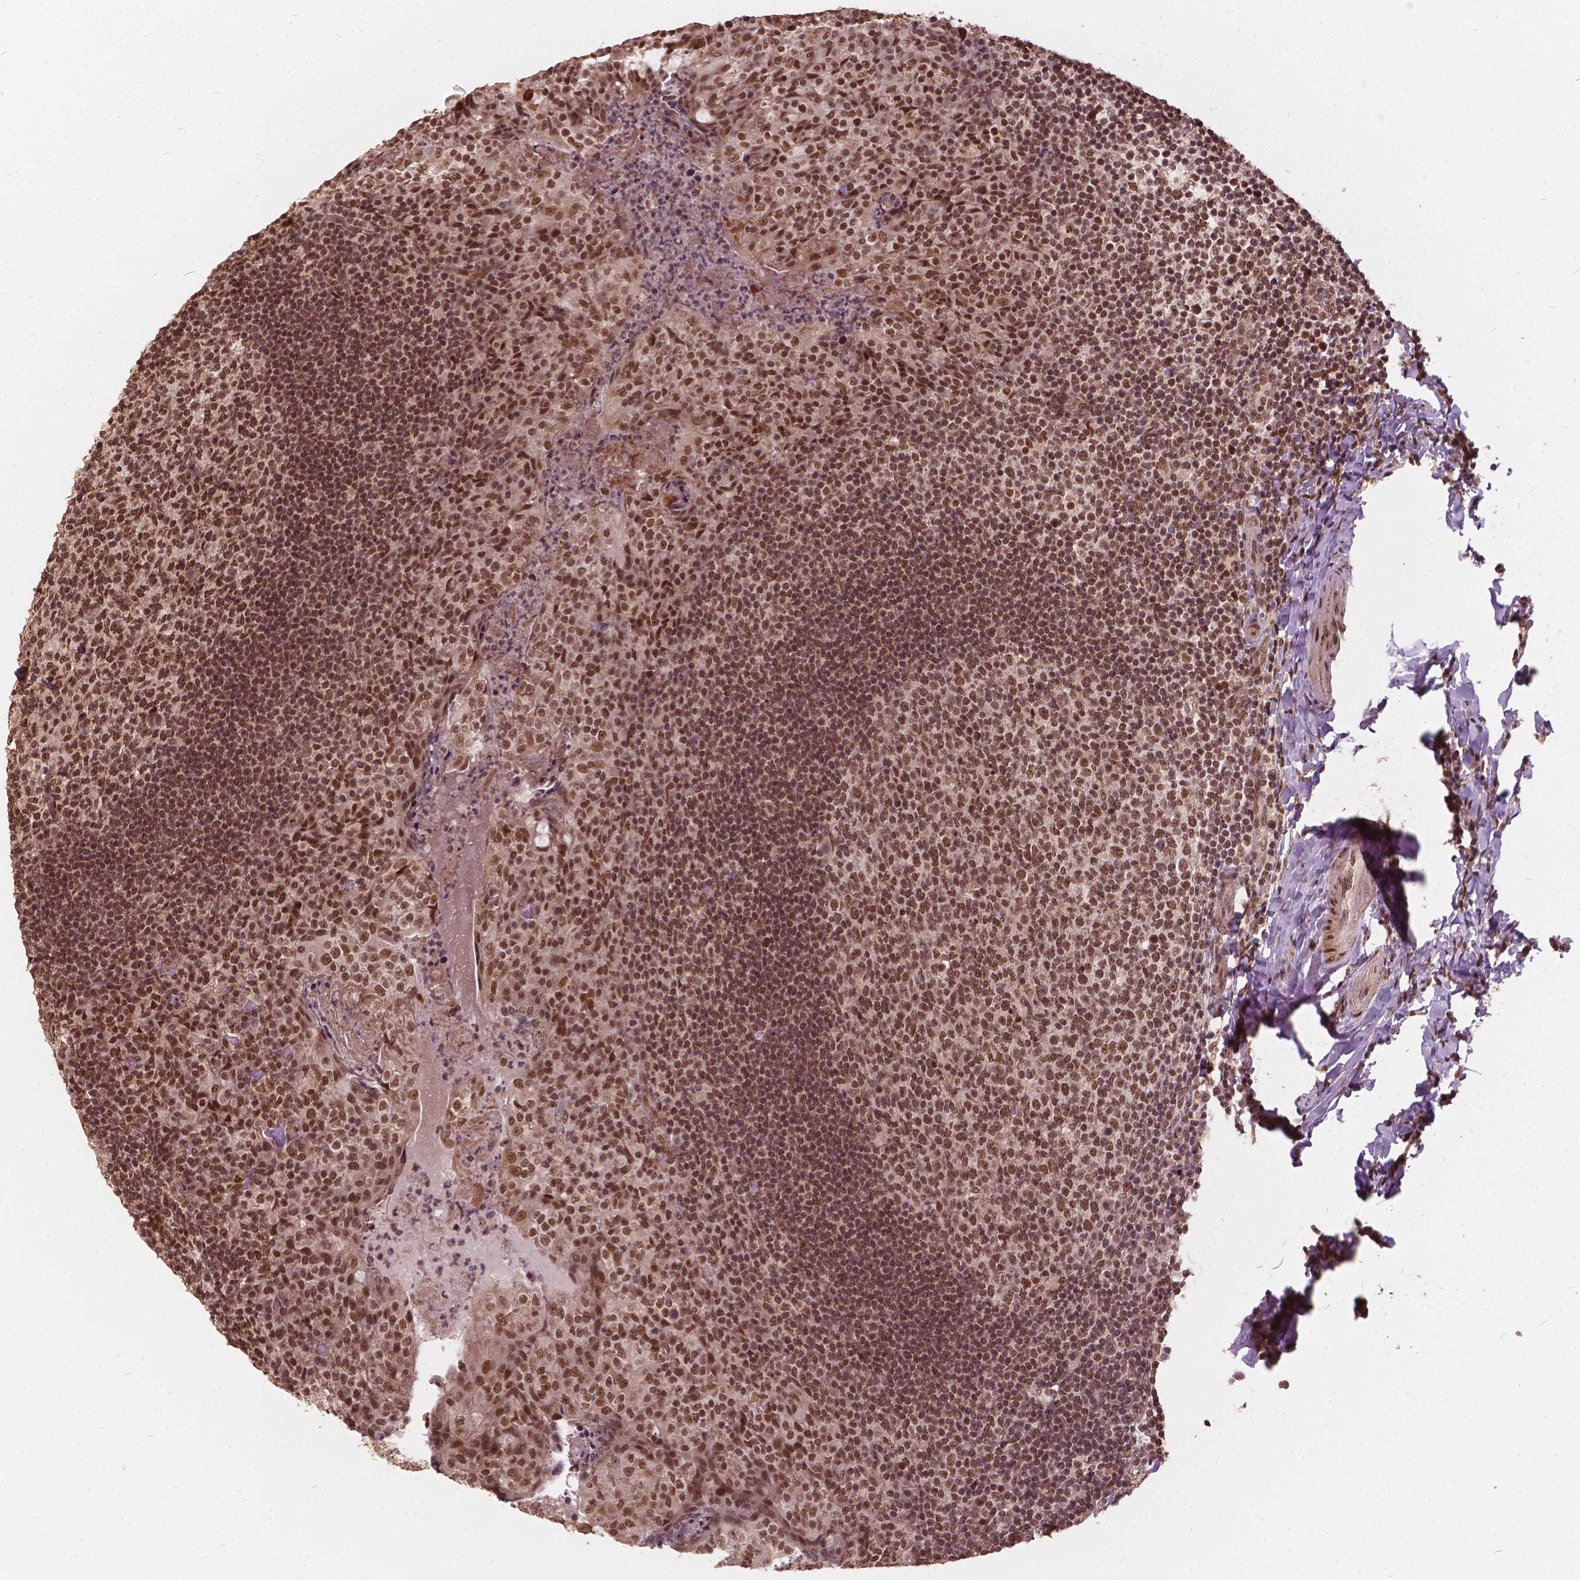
{"staining": {"intensity": "moderate", "quantity": ">75%", "location": "nuclear"}, "tissue": "tonsil", "cell_type": "Germinal center cells", "image_type": "normal", "snomed": [{"axis": "morphology", "description": "Normal tissue, NOS"}, {"axis": "topography", "description": "Tonsil"}], "caption": "Brown immunohistochemical staining in unremarkable human tonsil reveals moderate nuclear staining in about >75% of germinal center cells.", "gene": "GPS2", "patient": {"sex": "female", "age": 10}}